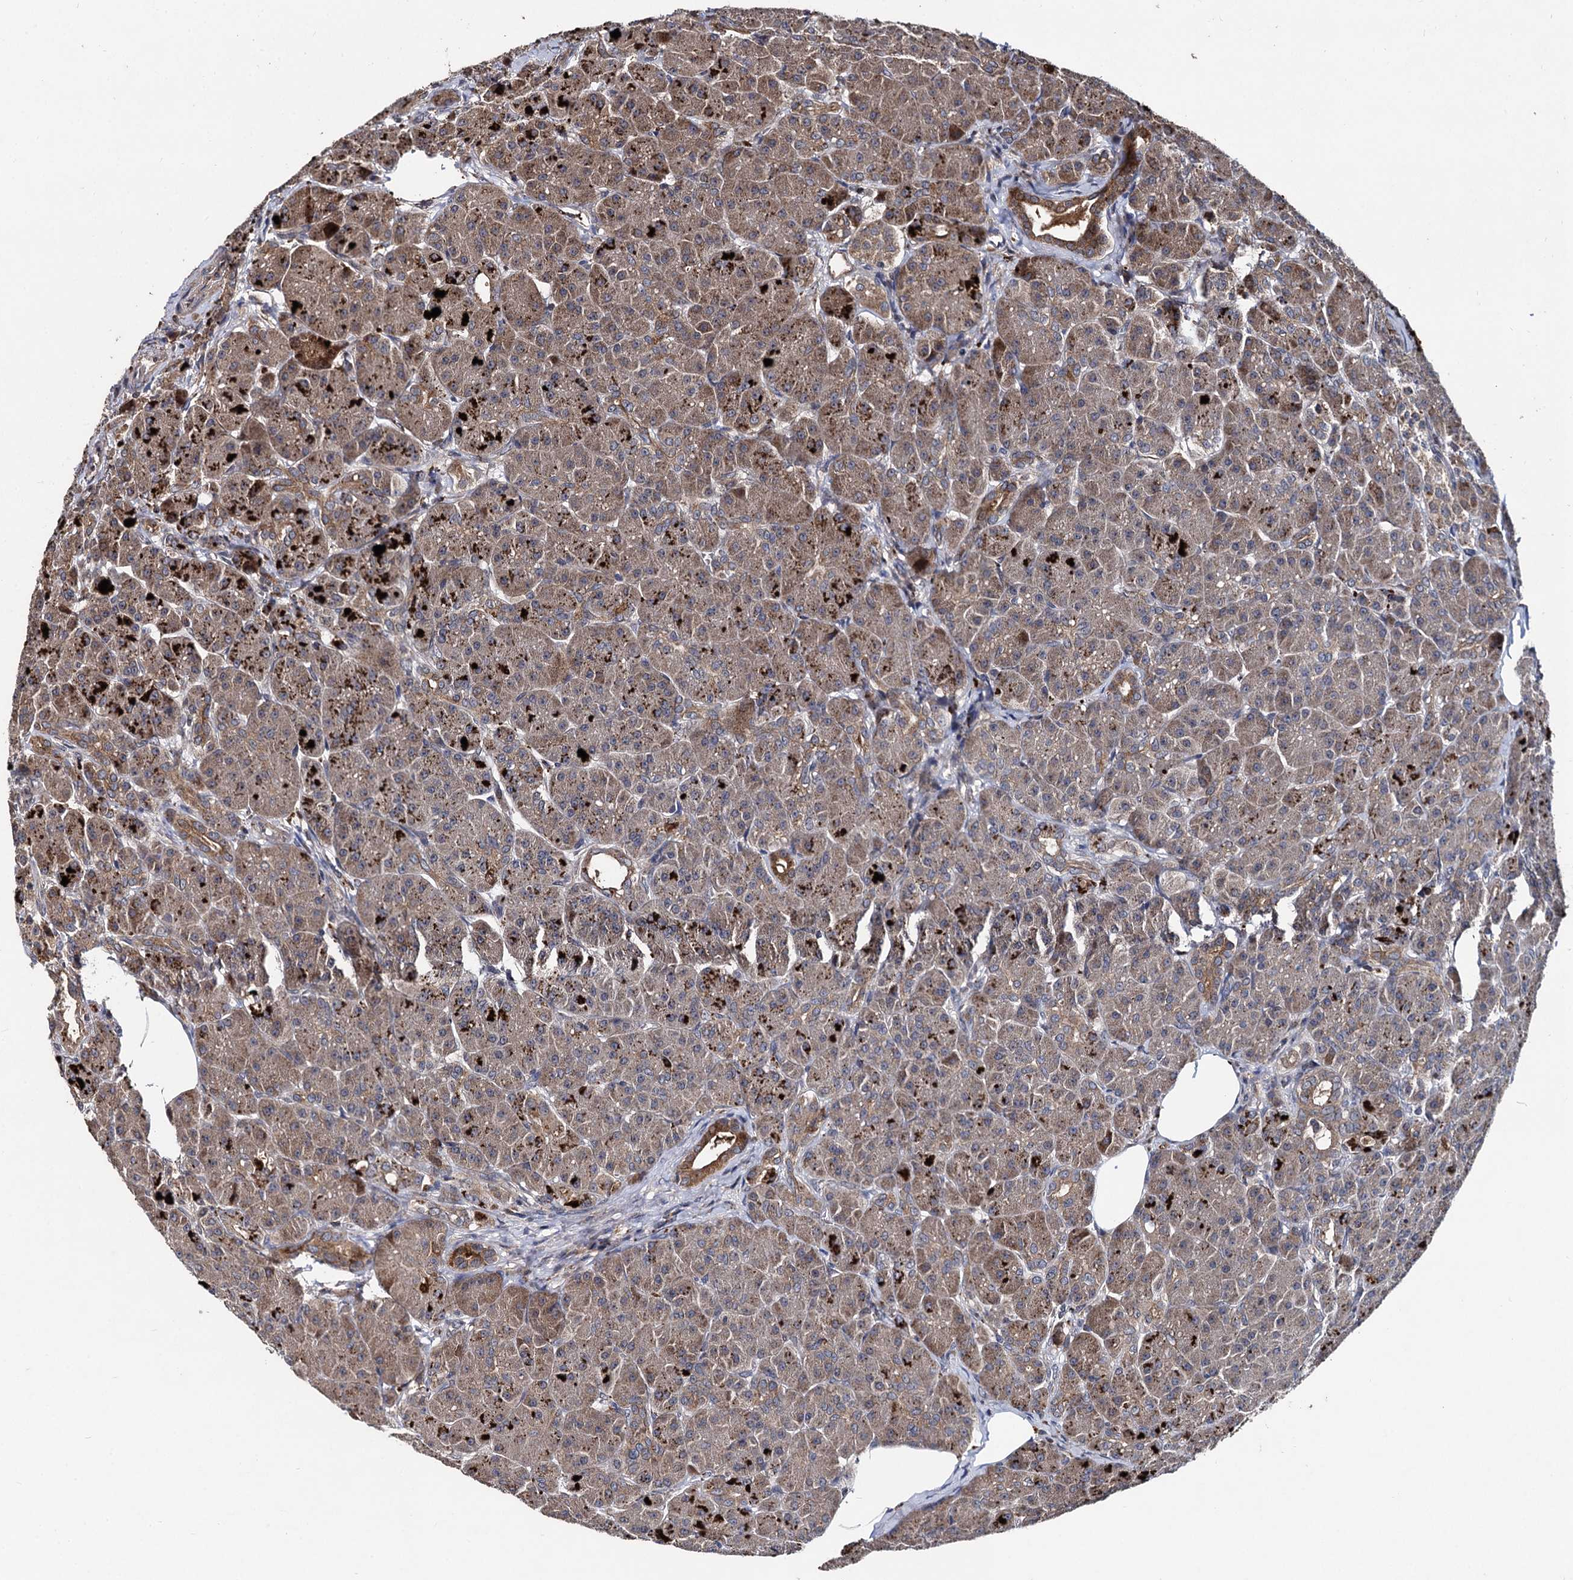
{"staining": {"intensity": "moderate", "quantity": ">75%", "location": "cytoplasmic/membranous"}, "tissue": "pancreas", "cell_type": "Exocrine glandular cells", "image_type": "normal", "snomed": [{"axis": "morphology", "description": "Normal tissue, NOS"}, {"axis": "topography", "description": "Pancreas"}], "caption": "Protein staining demonstrates moderate cytoplasmic/membranous staining in approximately >75% of exocrine glandular cells in benign pancreas.", "gene": "BCL2L2", "patient": {"sex": "male", "age": 63}}